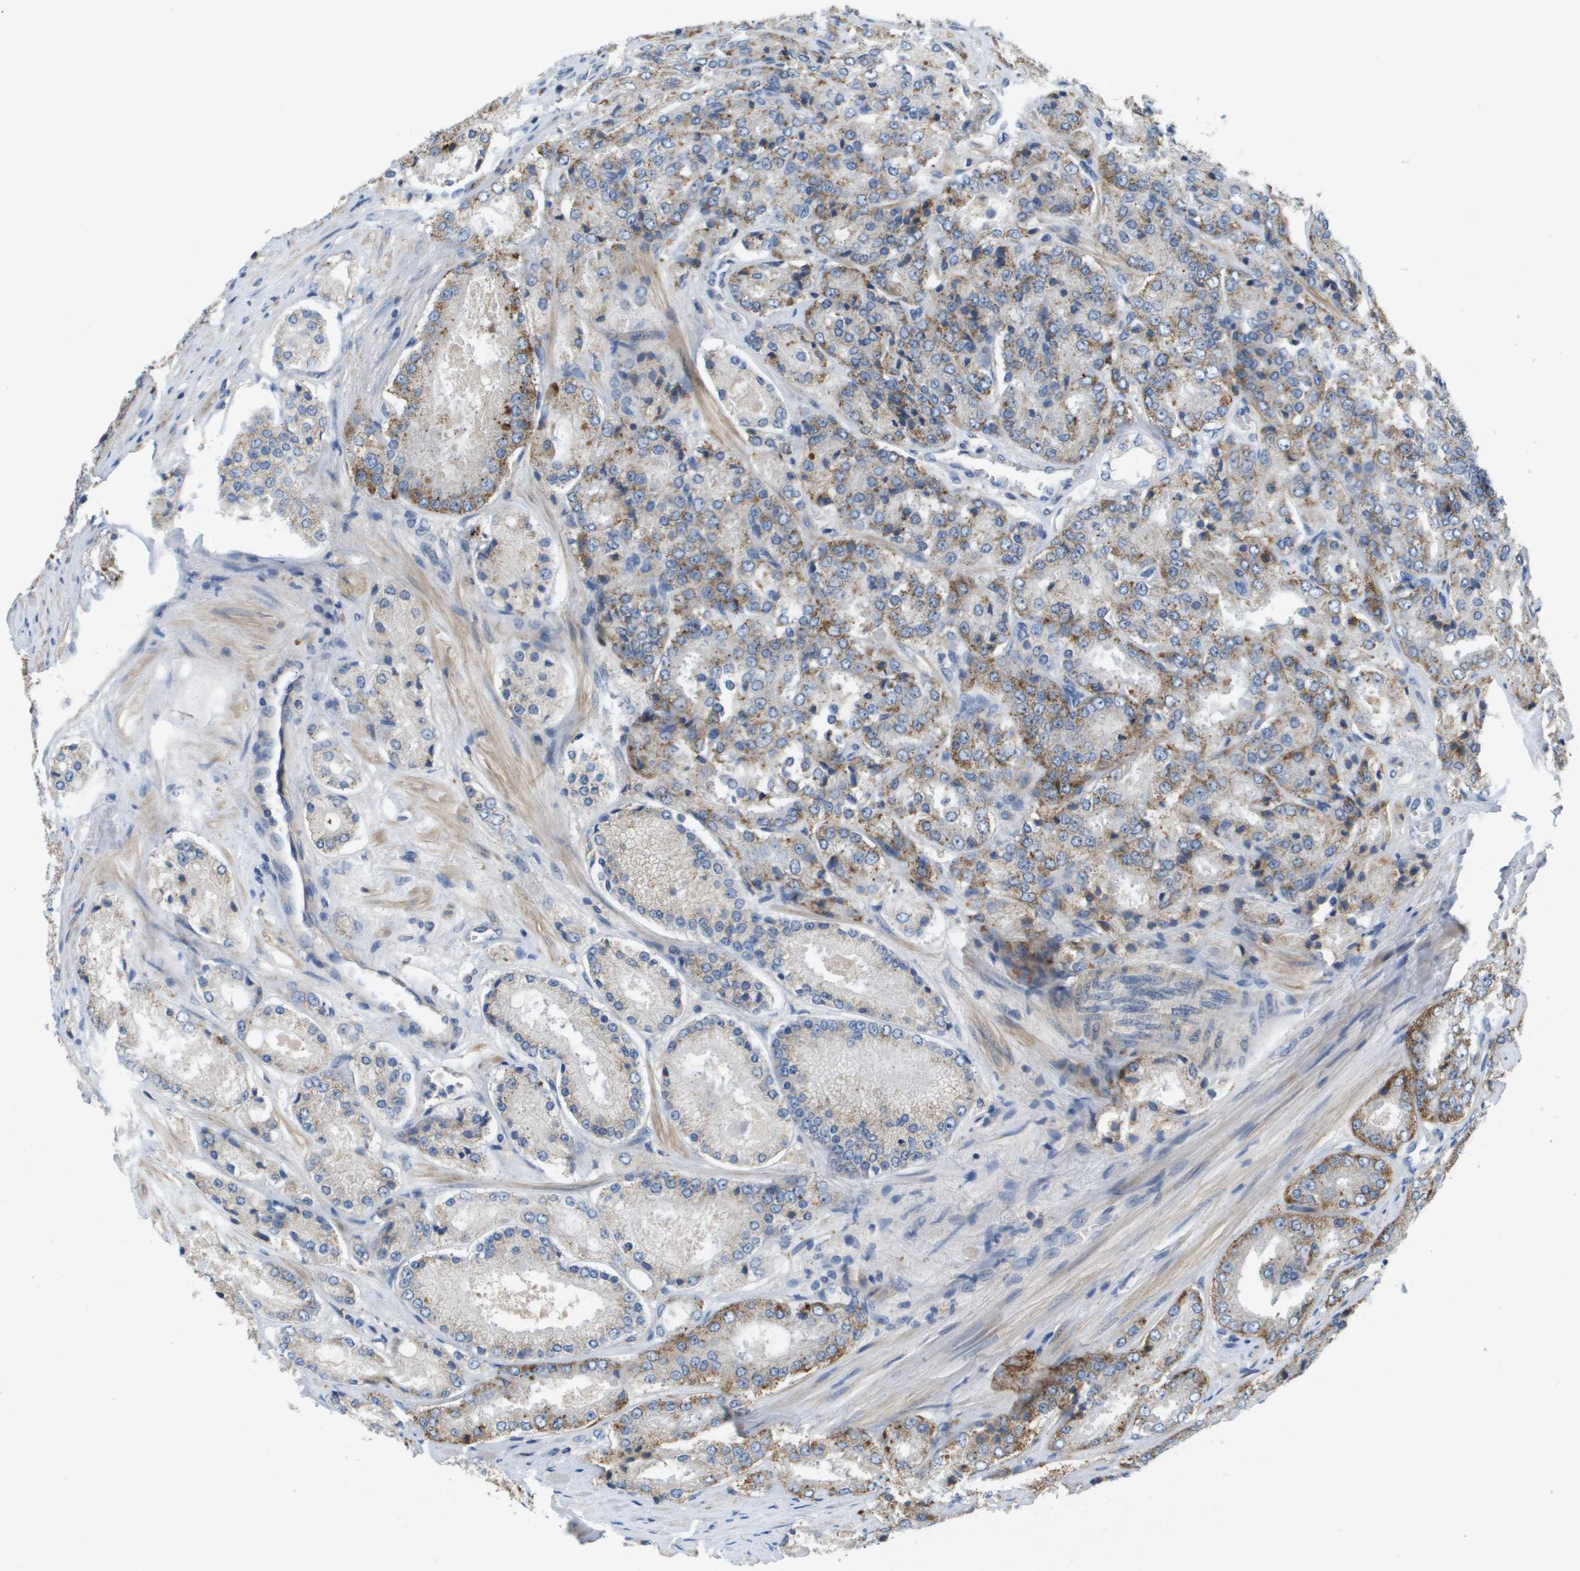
{"staining": {"intensity": "moderate", "quantity": ">75%", "location": "cytoplasmic/membranous"}, "tissue": "prostate cancer", "cell_type": "Tumor cells", "image_type": "cancer", "snomed": [{"axis": "morphology", "description": "Adenocarcinoma, High grade"}, {"axis": "topography", "description": "Prostate"}], "caption": "This is a photomicrograph of immunohistochemistry staining of prostate cancer (adenocarcinoma (high-grade)), which shows moderate positivity in the cytoplasmic/membranous of tumor cells.", "gene": "B3GNT5", "patient": {"sex": "male", "age": 65}}